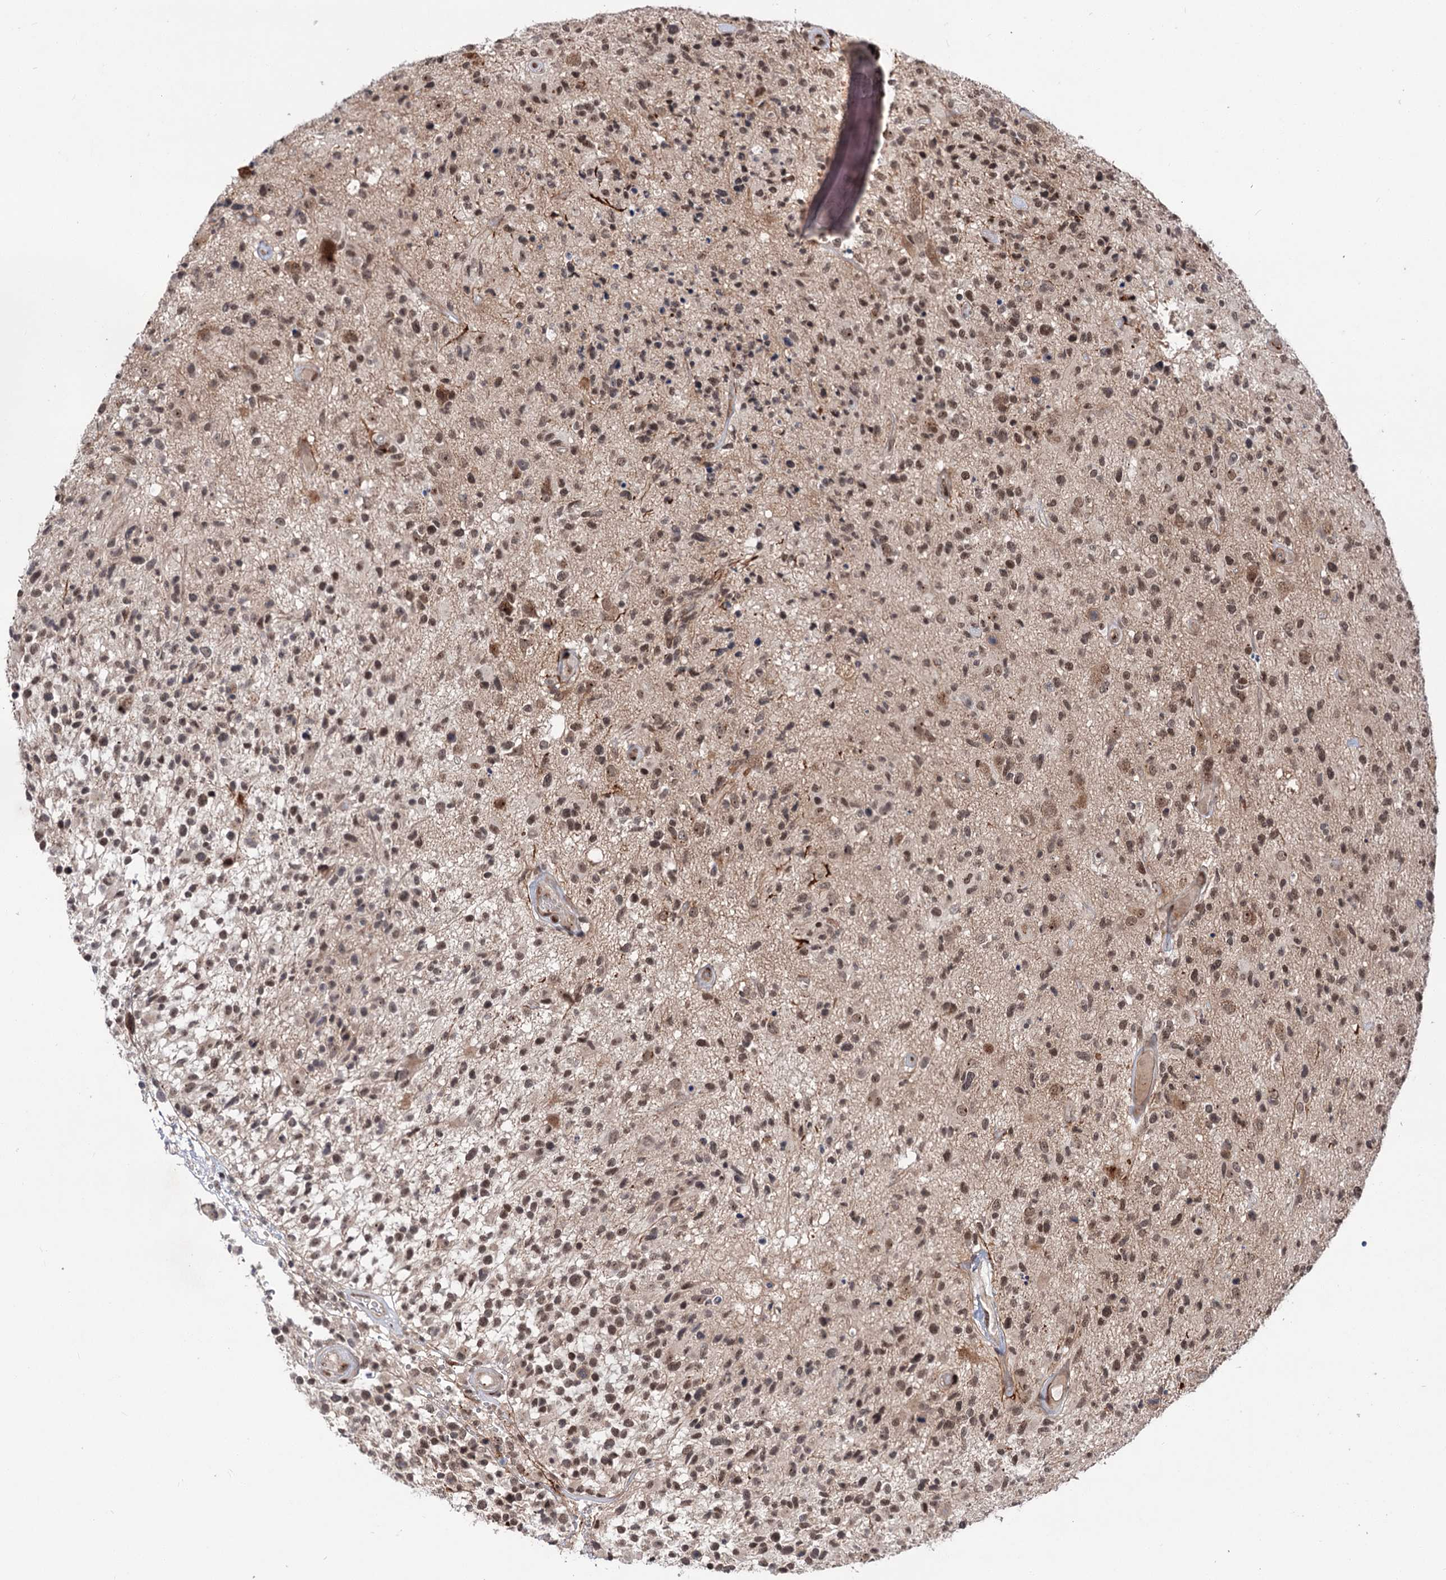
{"staining": {"intensity": "moderate", "quantity": "25%-75%", "location": "nuclear"}, "tissue": "glioma", "cell_type": "Tumor cells", "image_type": "cancer", "snomed": [{"axis": "morphology", "description": "Glioma, malignant, High grade"}, {"axis": "morphology", "description": "Glioblastoma, NOS"}, {"axis": "topography", "description": "Brain"}], "caption": "IHC photomicrograph of human malignant glioma (high-grade) stained for a protein (brown), which demonstrates medium levels of moderate nuclear expression in approximately 25%-75% of tumor cells.", "gene": "MAML1", "patient": {"sex": "male", "age": 60}}